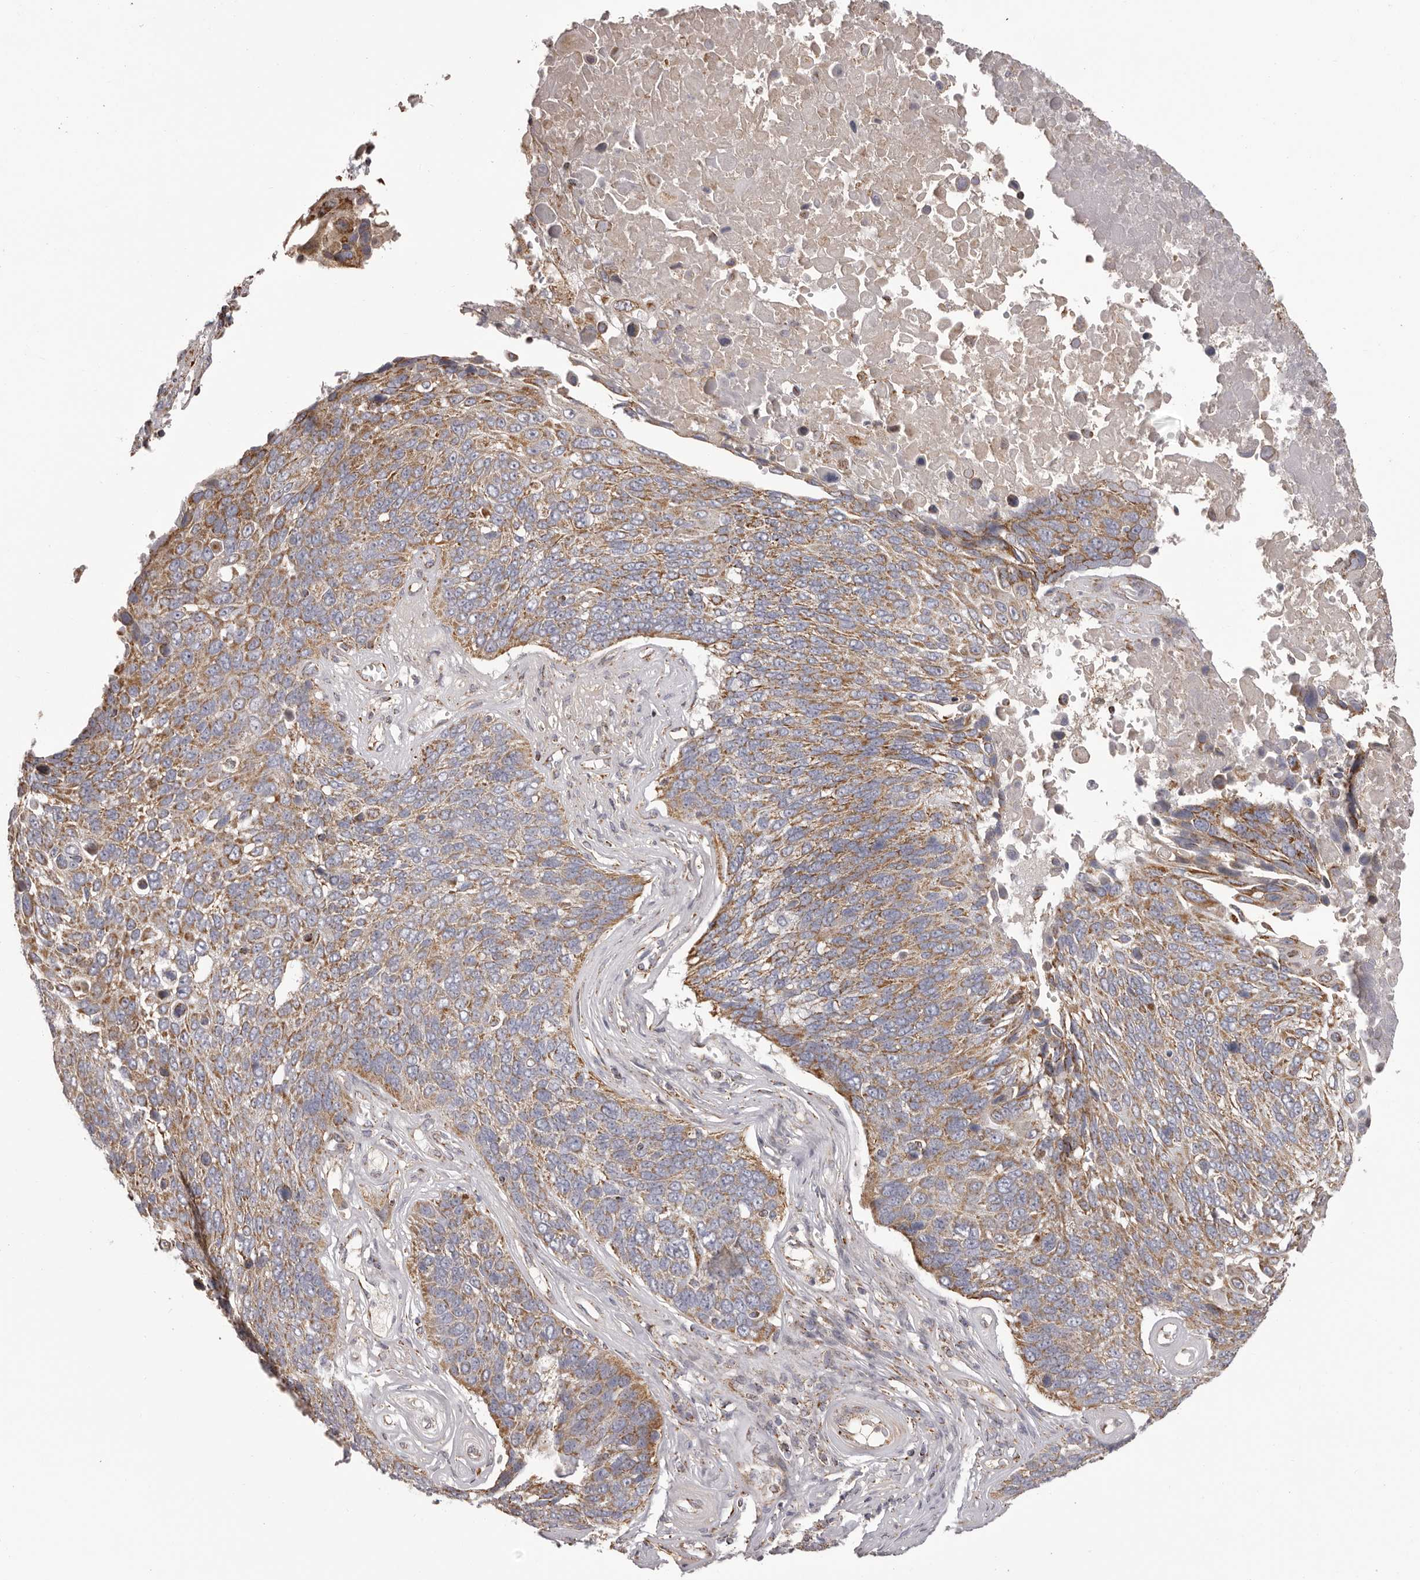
{"staining": {"intensity": "moderate", "quantity": ">75%", "location": "cytoplasmic/membranous"}, "tissue": "lung cancer", "cell_type": "Tumor cells", "image_type": "cancer", "snomed": [{"axis": "morphology", "description": "Squamous cell carcinoma, NOS"}, {"axis": "topography", "description": "Lung"}], "caption": "A medium amount of moderate cytoplasmic/membranous positivity is seen in about >75% of tumor cells in lung cancer tissue.", "gene": "CHRM2", "patient": {"sex": "male", "age": 66}}